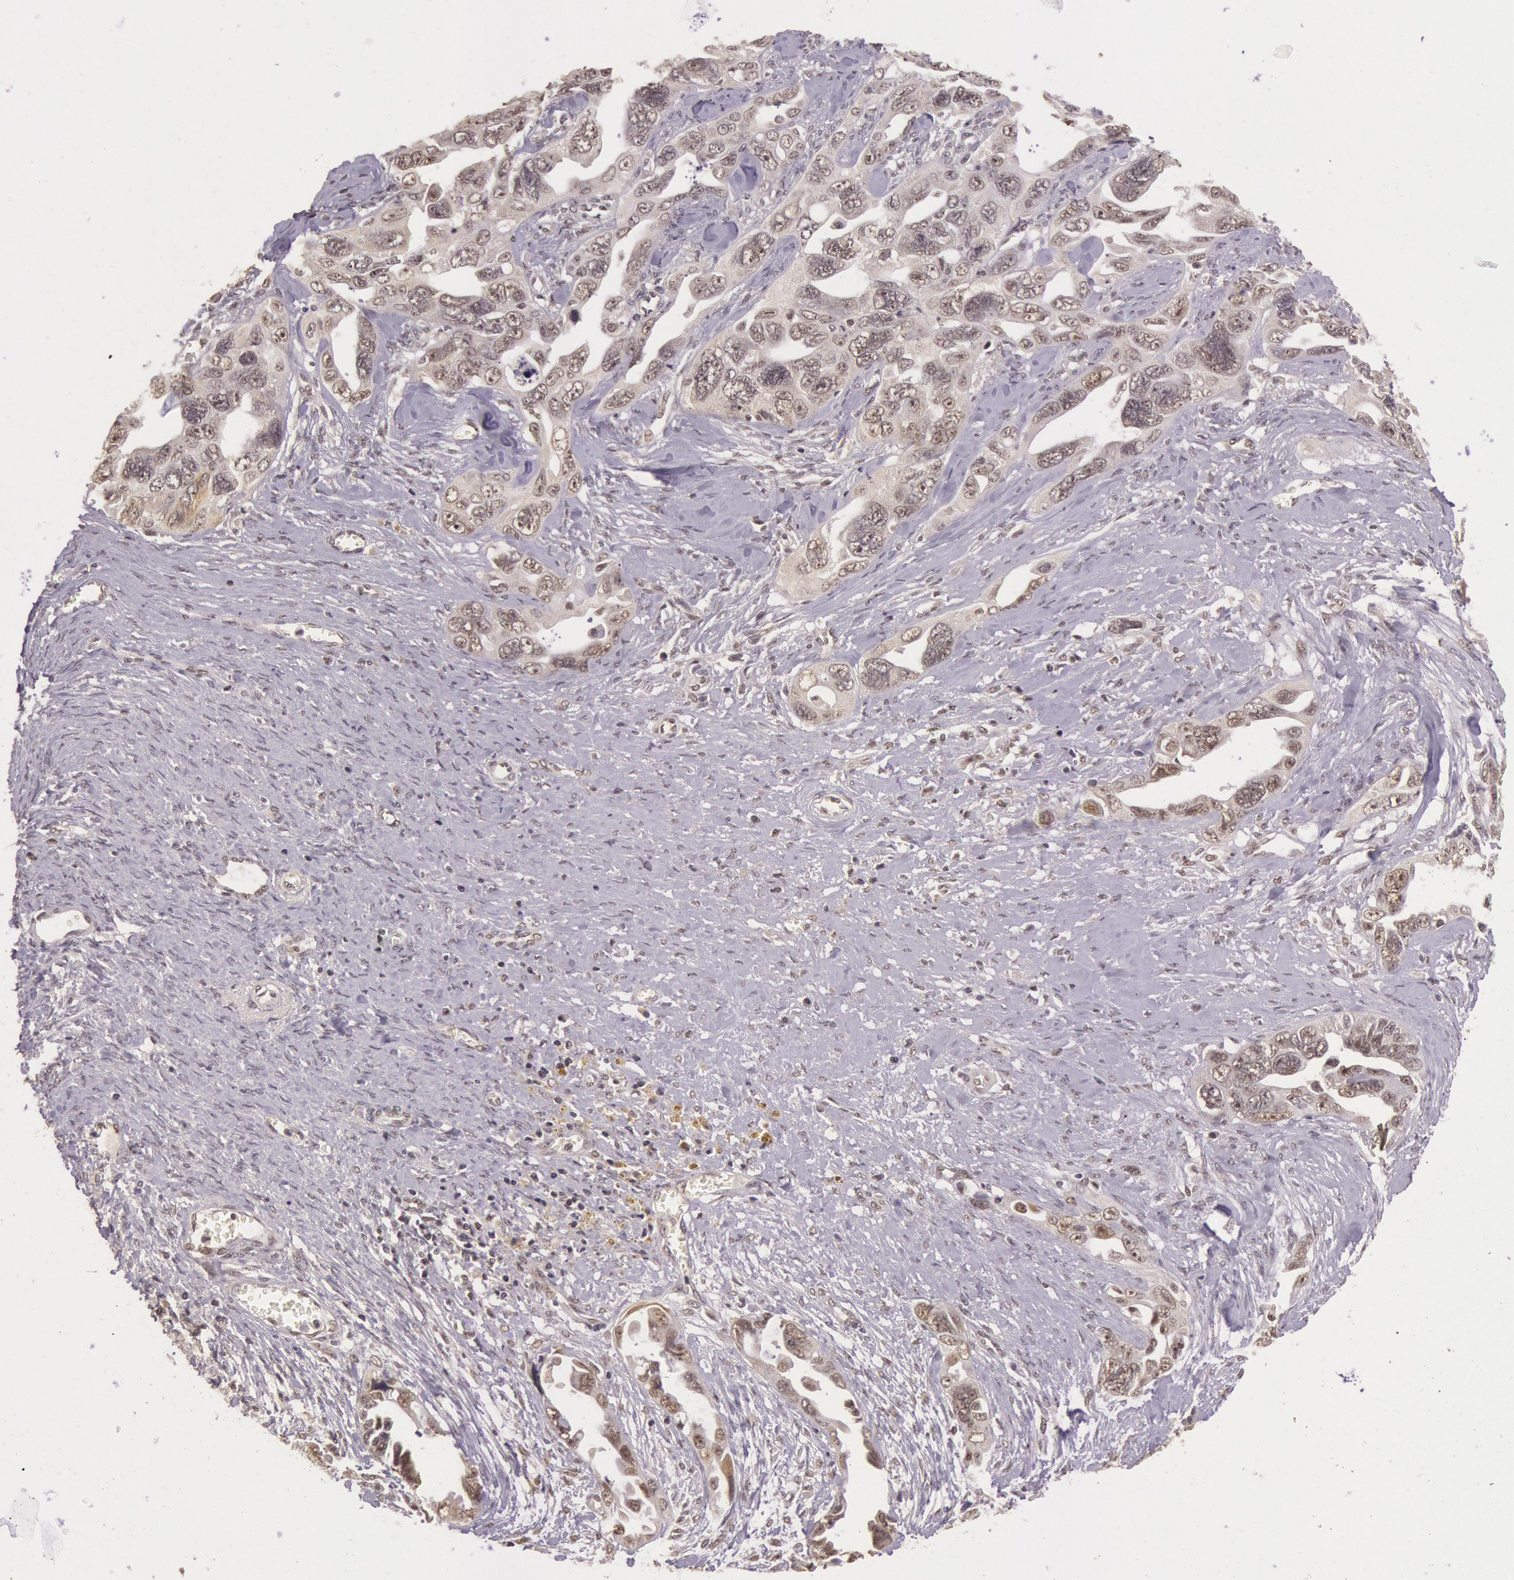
{"staining": {"intensity": "negative", "quantity": "none", "location": "none"}, "tissue": "ovarian cancer", "cell_type": "Tumor cells", "image_type": "cancer", "snomed": [{"axis": "morphology", "description": "Cystadenocarcinoma, serous, NOS"}, {"axis": "topography", "description": "Ovary"}], "caption": "High power microscopy micrograph of an immunohistochemistry (IHC) photomicrograph of ovarian serous cystadenocarcinoma, revealing no significant expression in tumor cells.", "gene": "RTL10", "patient": {"sex": "female", "age": 63}}